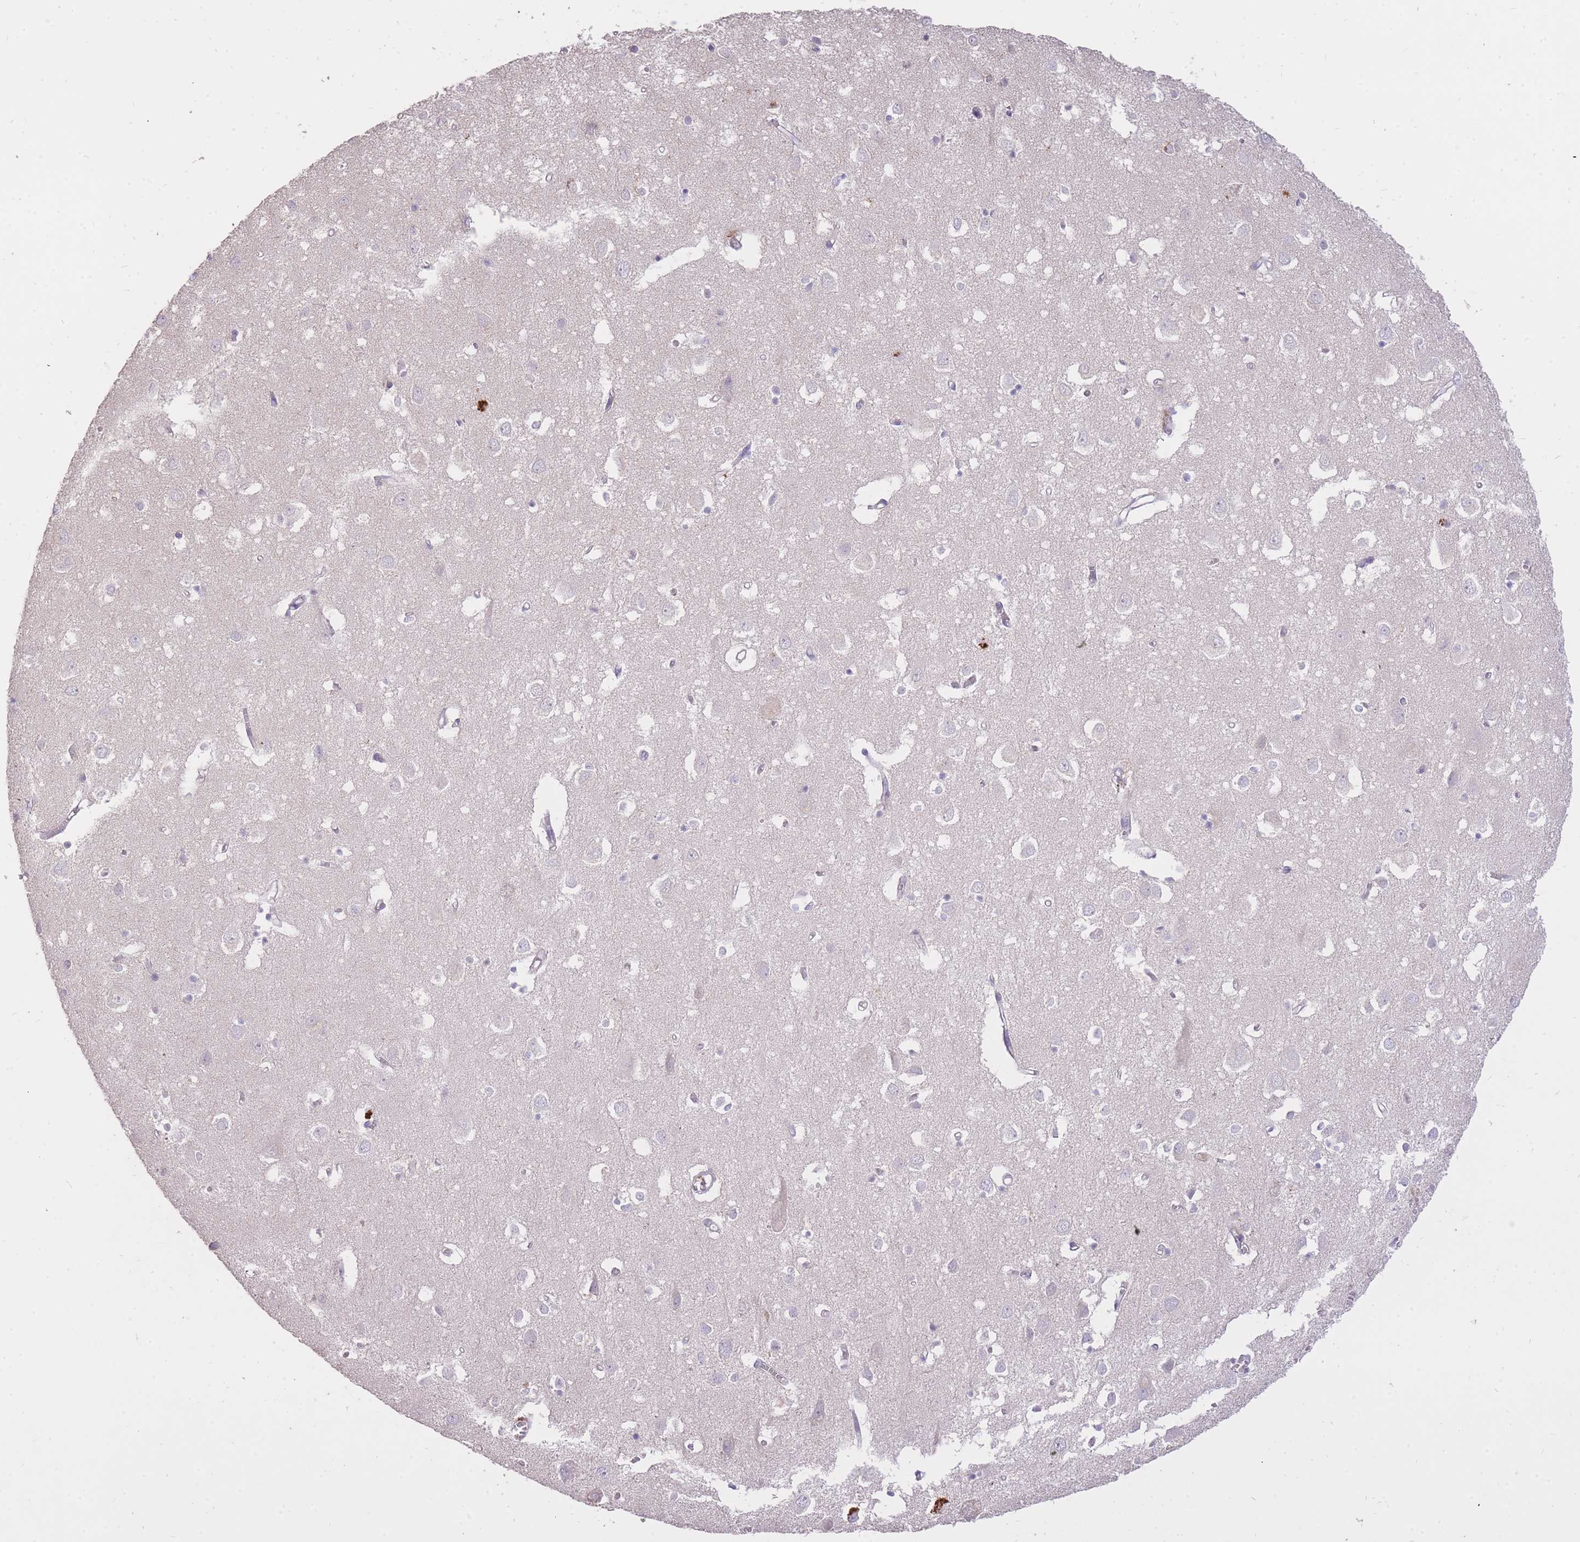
{"staining": {"intensity": "negative", "quantity": "none", "location": "none"}, "tissue": "cerebral cortex", "cell_type": "Endothelial cells", "image_type": "normal", "snomed": [{"axis": "morphology", "description": "Normal tissue, NOS"}, {"axis": "topography", "description": "Cerebral cortex"}], "caption": "This is a photomicrograph of immunohistochemistry (IHC) staining of unremarkable cerebral cortex, which shows no positivity in endothelial cells.", "gene": "FRG2B", "patient": {"sex": "male", "age": 70}}